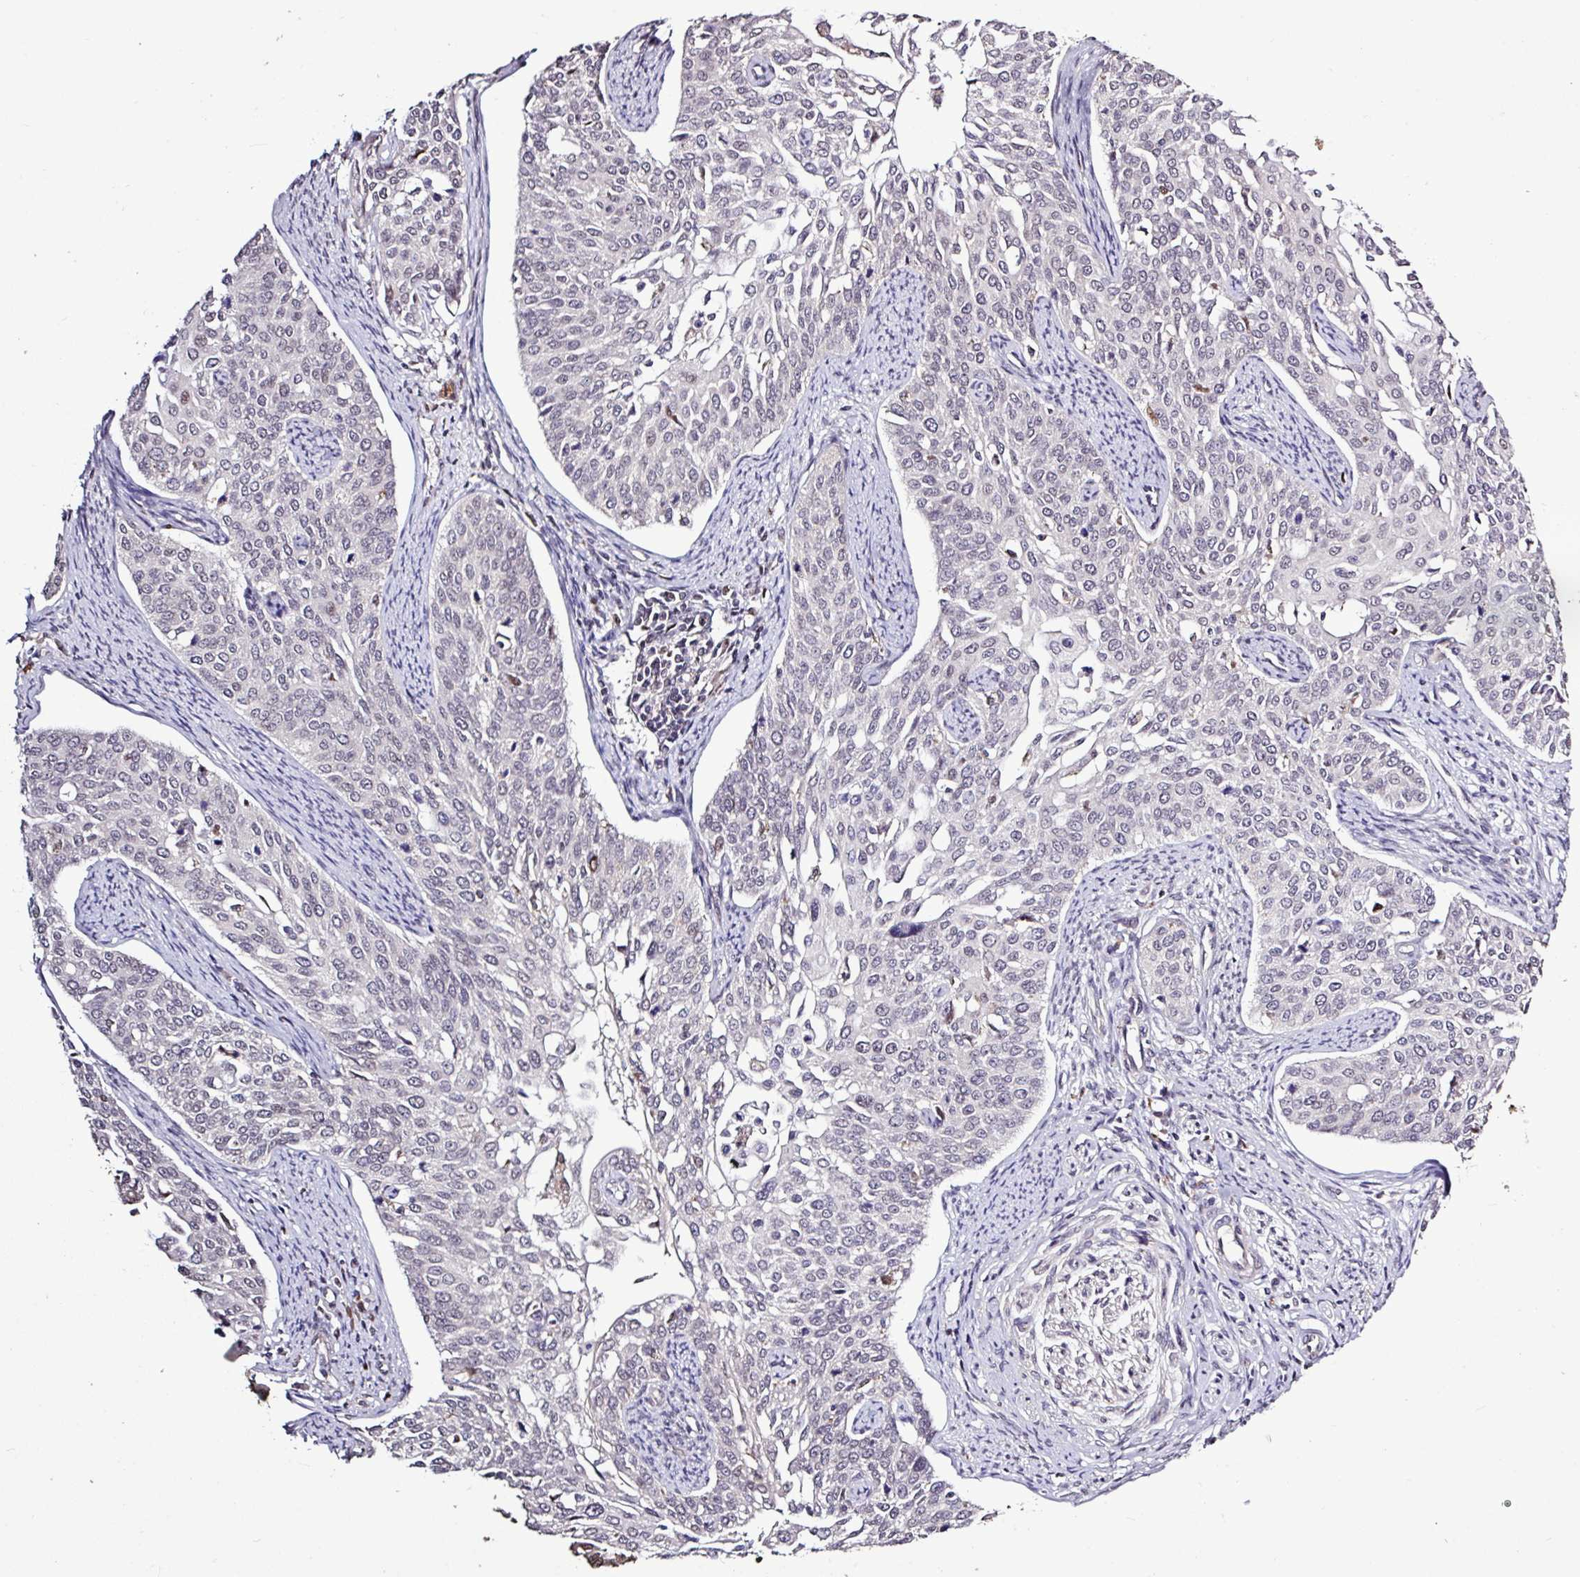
{"staining": {"intensity": "negative", "quantity": "none", "location": "none"}, "tissue": "cervical cancer", "cell_type": "Tumor cells", "image_type": "cancer", "snomed": [{"axis": "morphology", "description": "Squamous cell carcinoma, NOS"}, {"axis": "topography", "description": "Cervix"}], "caption": "This is a micrograph of immunohistochemistry (IHC) staining of cervical cancer (squamous cell carcinoma), which shows no expression in tumor cells.", "gene": "SKIC2", "patient": {"sex": "female", "age": 44}}